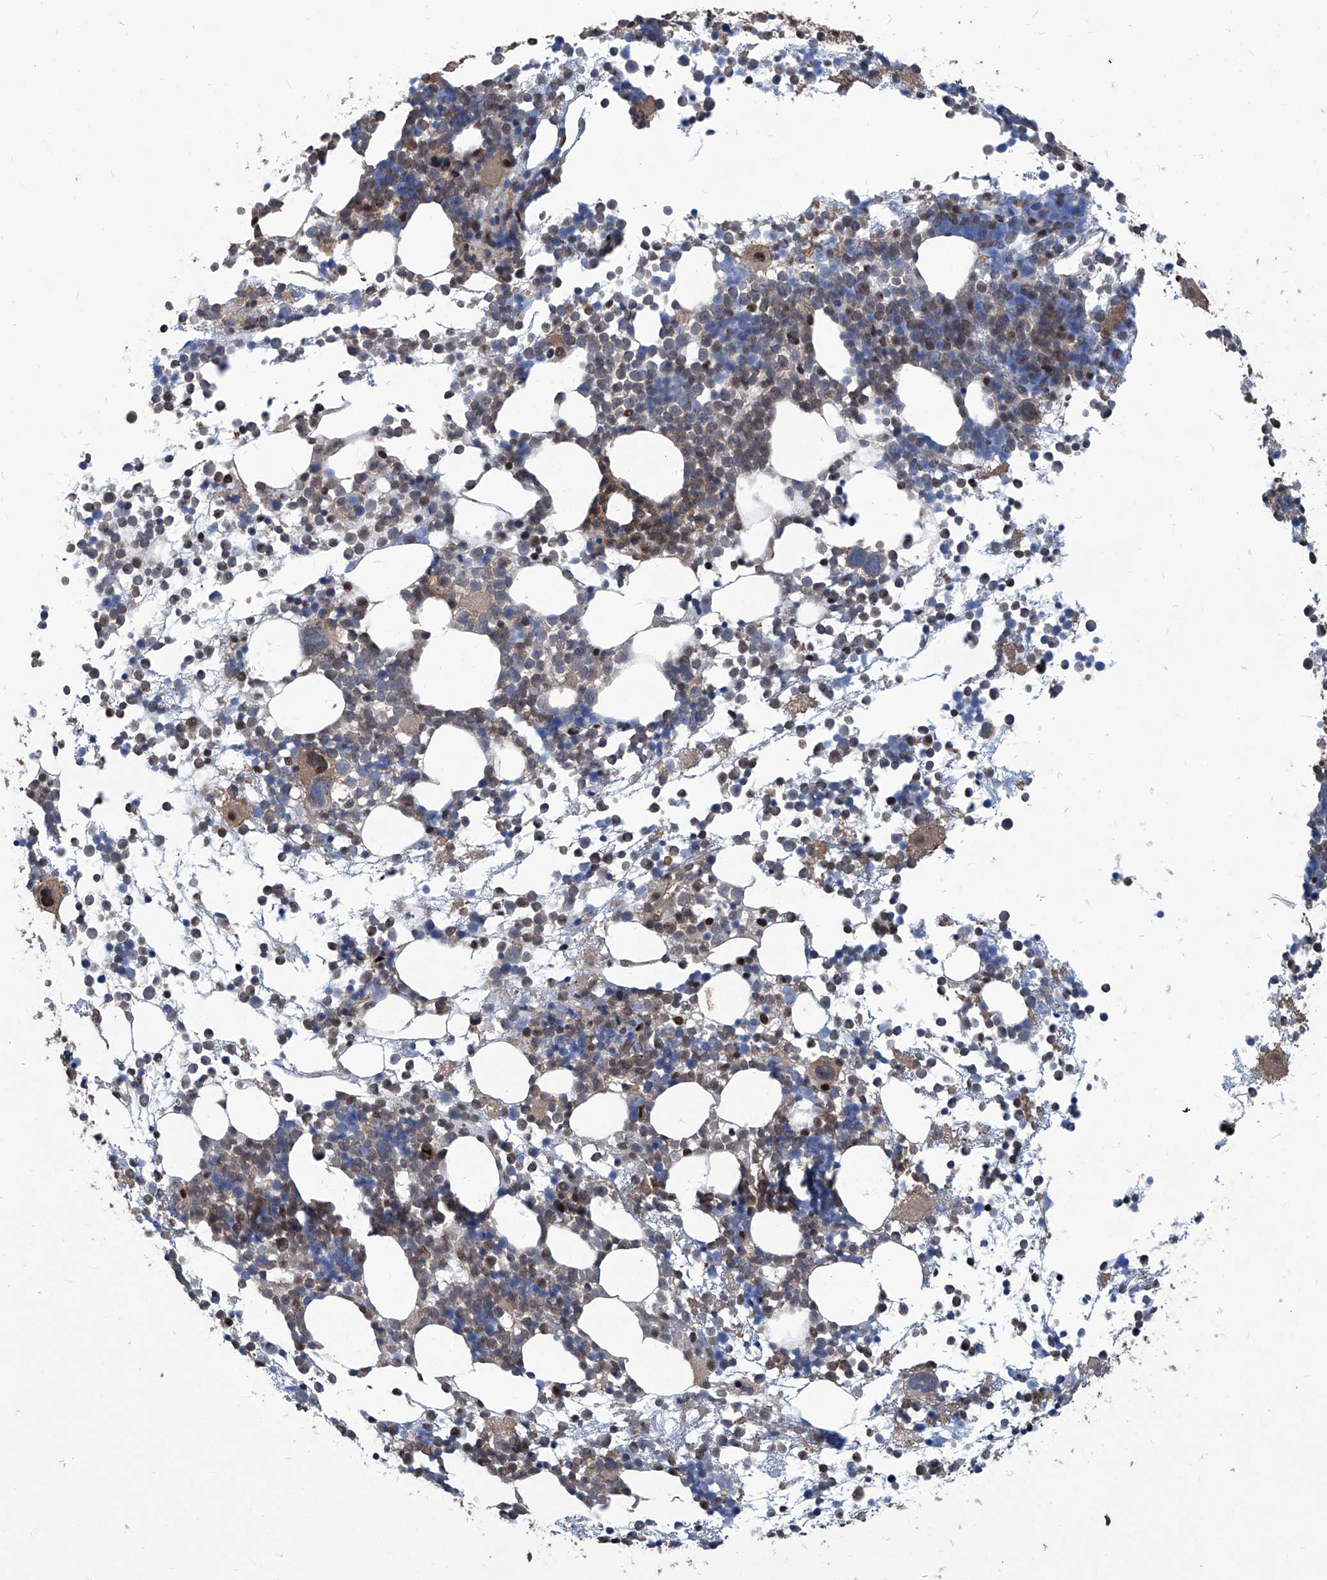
{"staining": {"intensity": "moderate", "quantity": "25%-75%", "location": "cytoplasmic/membranous,nuclear"}, "tissue": "bone marrow", "cell_type": "Hematopoietic cells", "image_type": "normal", "snomed": [{"axis": "morphology", "description": "Normal tissue, NOS"}, {"axis": "topography", "description": "Bone marrow"}], "caption": "Protein expression analysis of unremarkable bone marrow shows moderate cytoplasmic/membranous,nuclear staining in about 25%-75% of hematopoietic cells.", "gene": "PSMB1", "patient": {"sex": "female", "age": 57}}